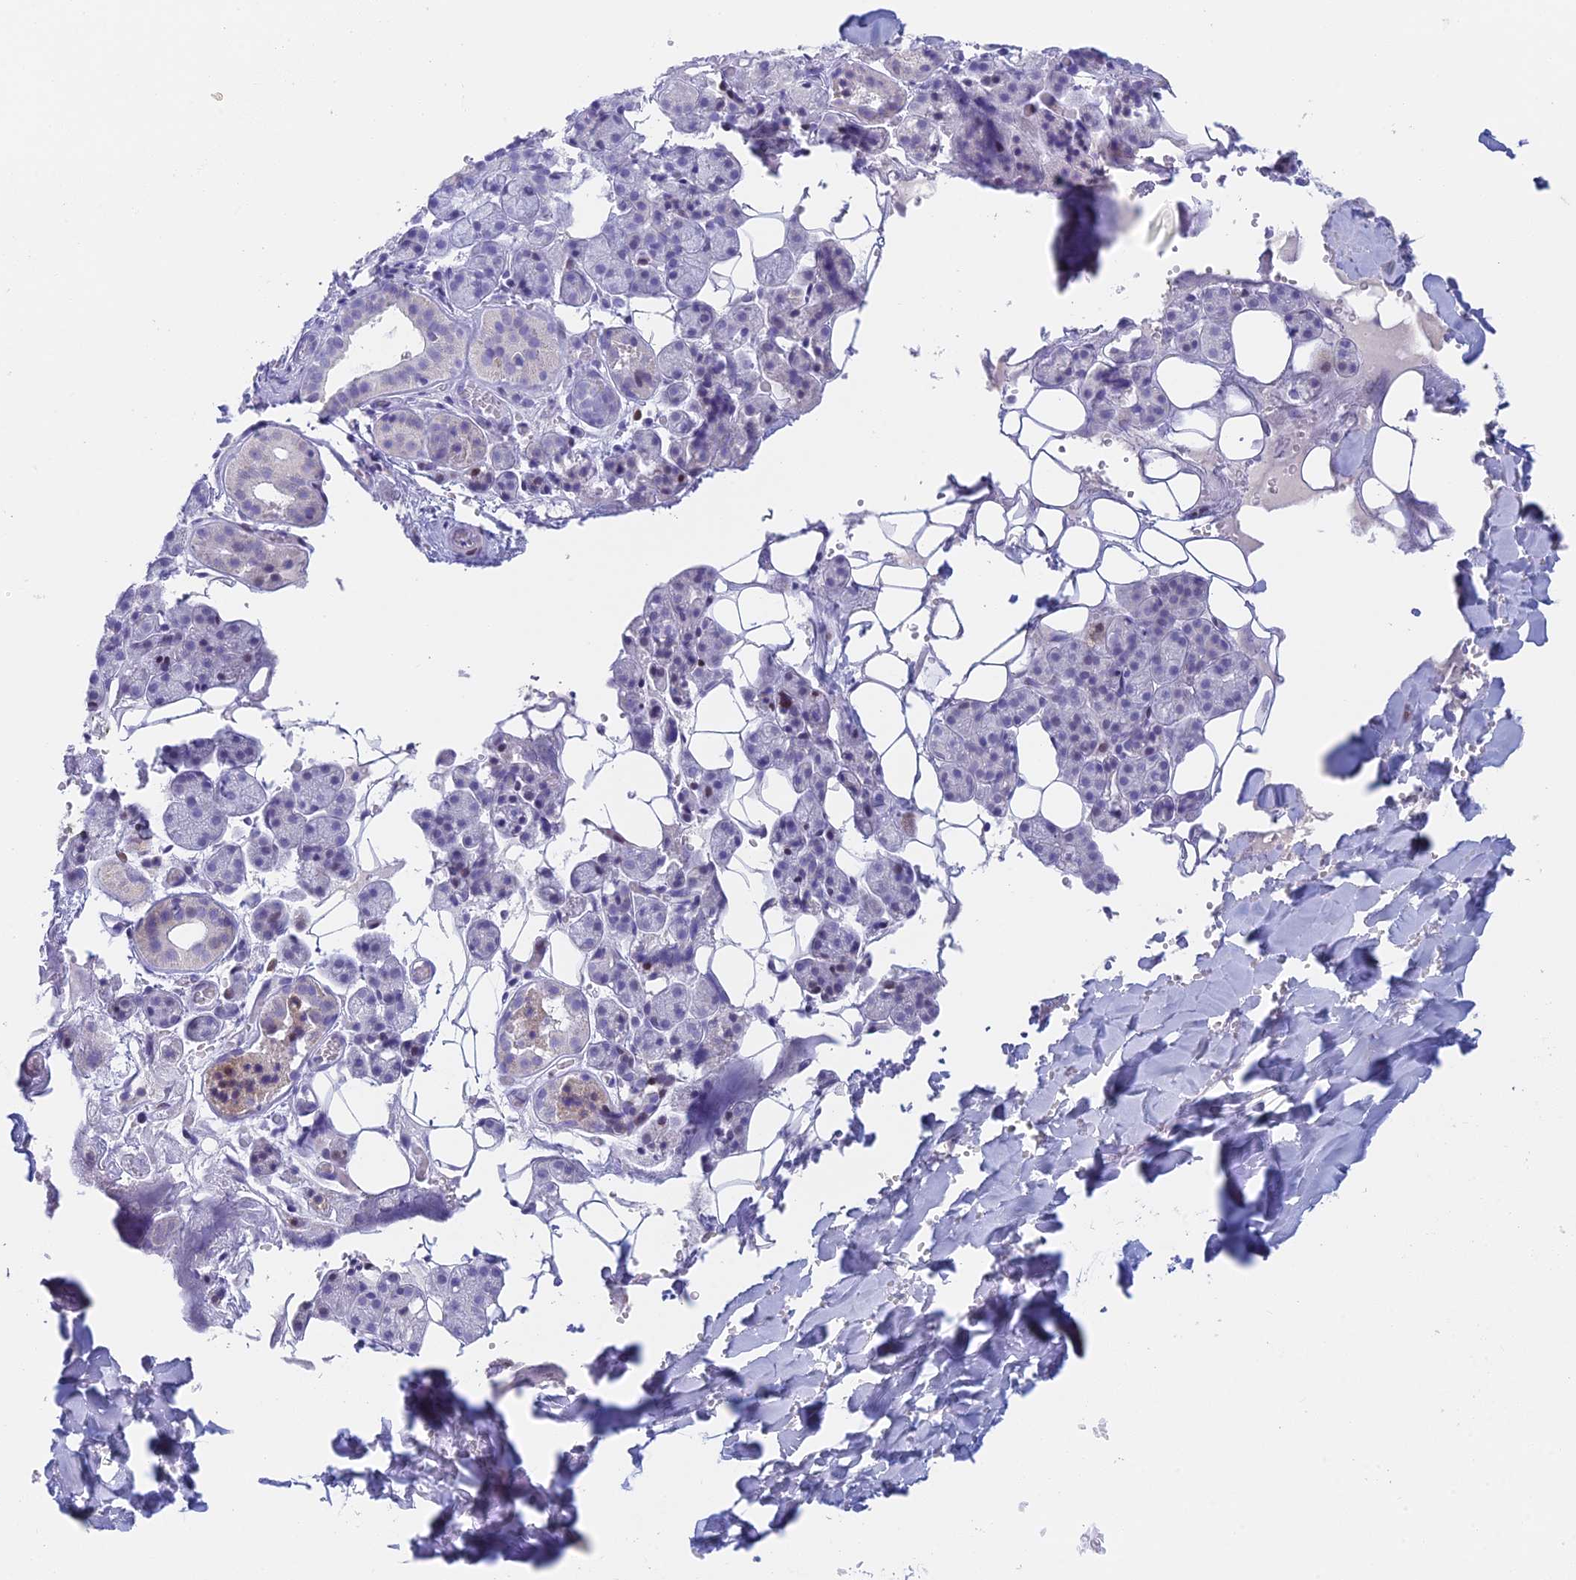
{"staining": {"intensity": "weak", "quantity": "<25%", "location": "cytoplasmic/membranous"}, "tissue": "salivary gland", "cell_type": "Glandular cells", "image_type": "normal", "snomed": [{"axis": "morphology", "description": "Normal tissue, NOS"}, {"axis": "topography", "description": "Salivary gland"}], "caption": "High power microscopy photomicrograph of an immunohistochemistry image of normal salivary gland, revealing no significant staining in glandular cells.", "gene": "REXO5", "patient": {"sex": "female", "age": 33}}